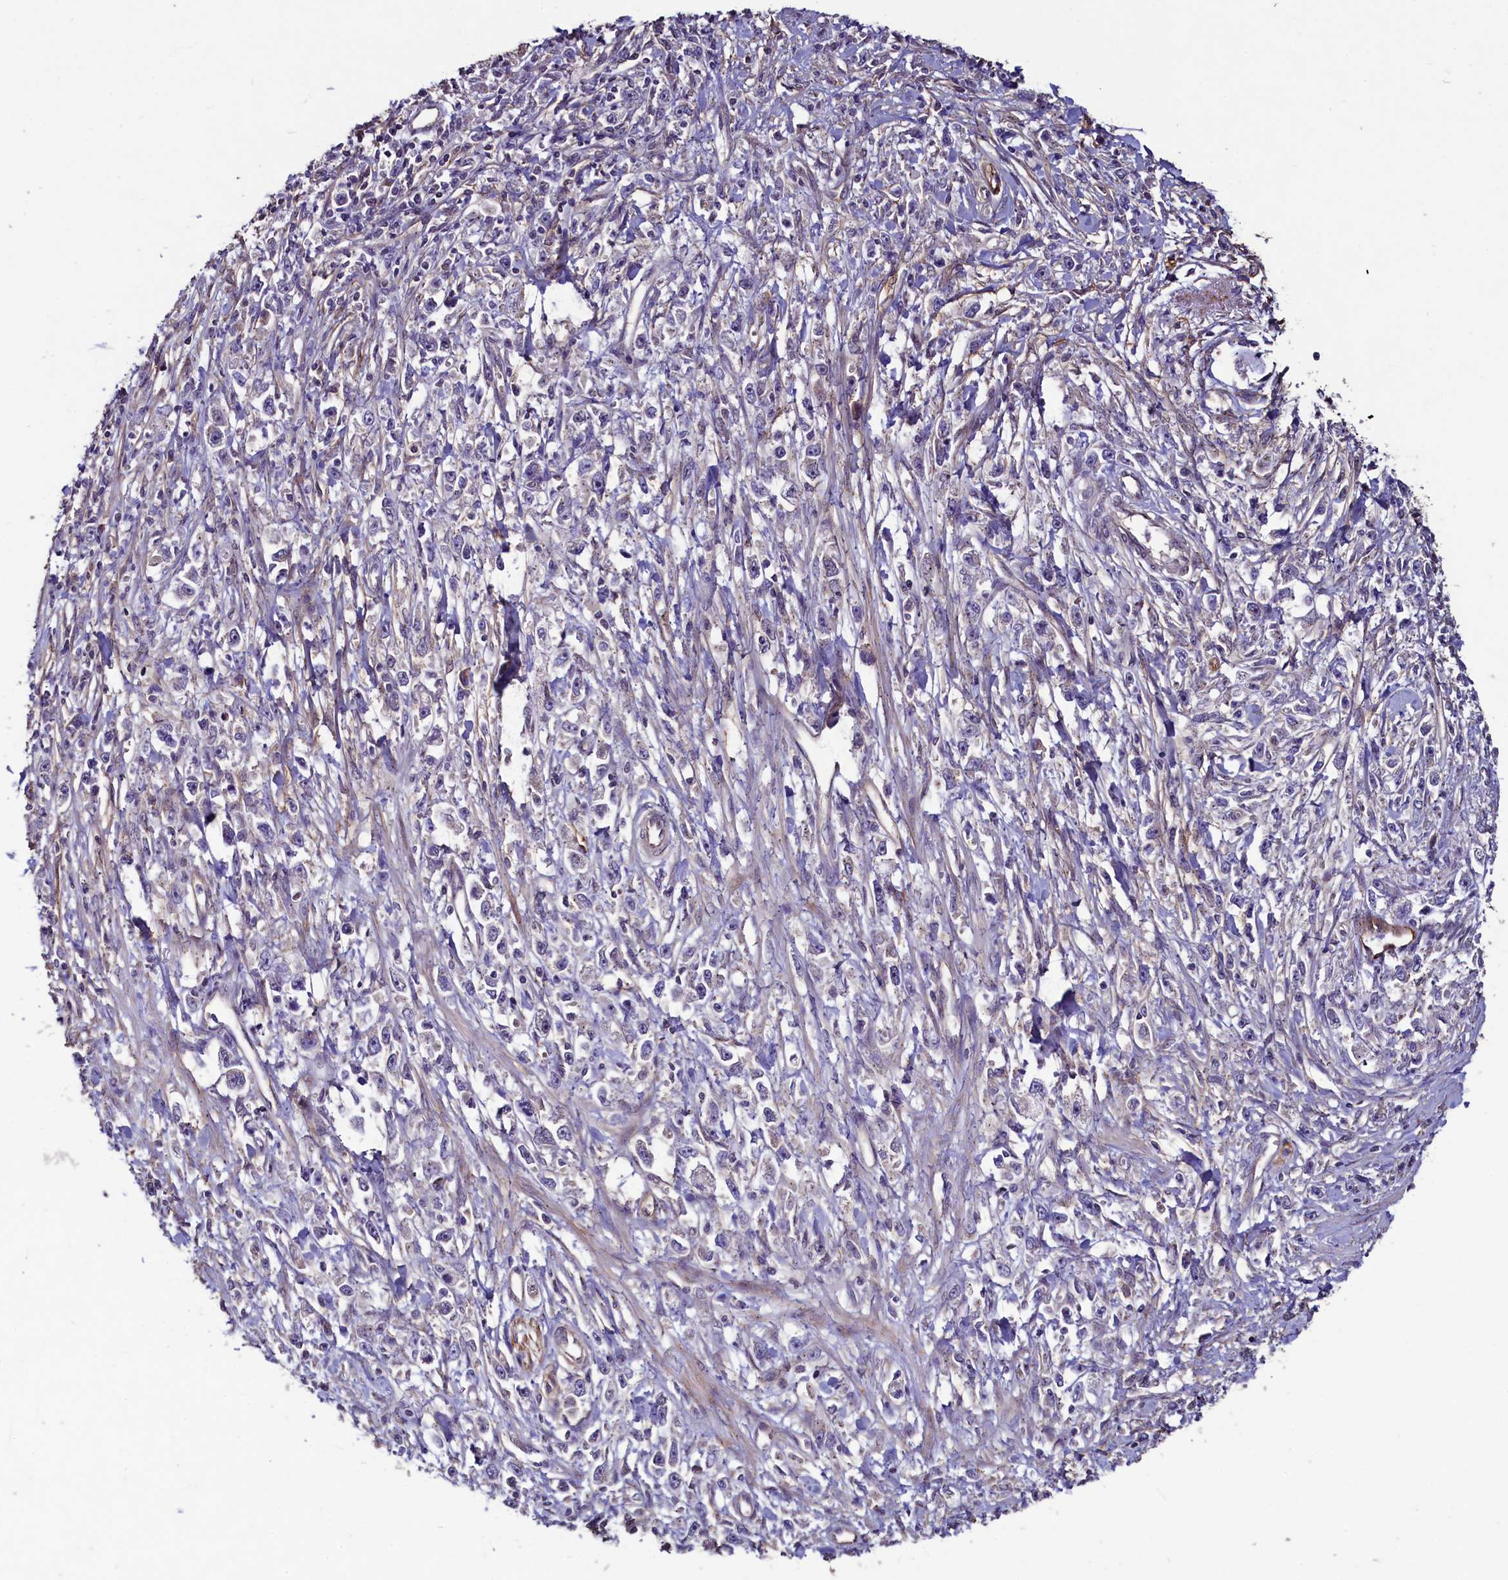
{"staining": {"intensity": "negative", "quantity": "none", "location": "none"}, "tissue": "stomach cancer", "cell_type": "Tumor cells", "image_type": "cancer", "snomed": [{"axis": "morphology", "description": "Adenocarcinoma, NOS"}, {"axis": "topography", "description": "Stomach"}], "caption": "Human adenocarcinoma (stomach) stained for a protein using immunohistochemistry (IHC) exhibits no positivity in tumor cells.", "gene": "PALM", "patient": {"sex": "female", "age": 59}}